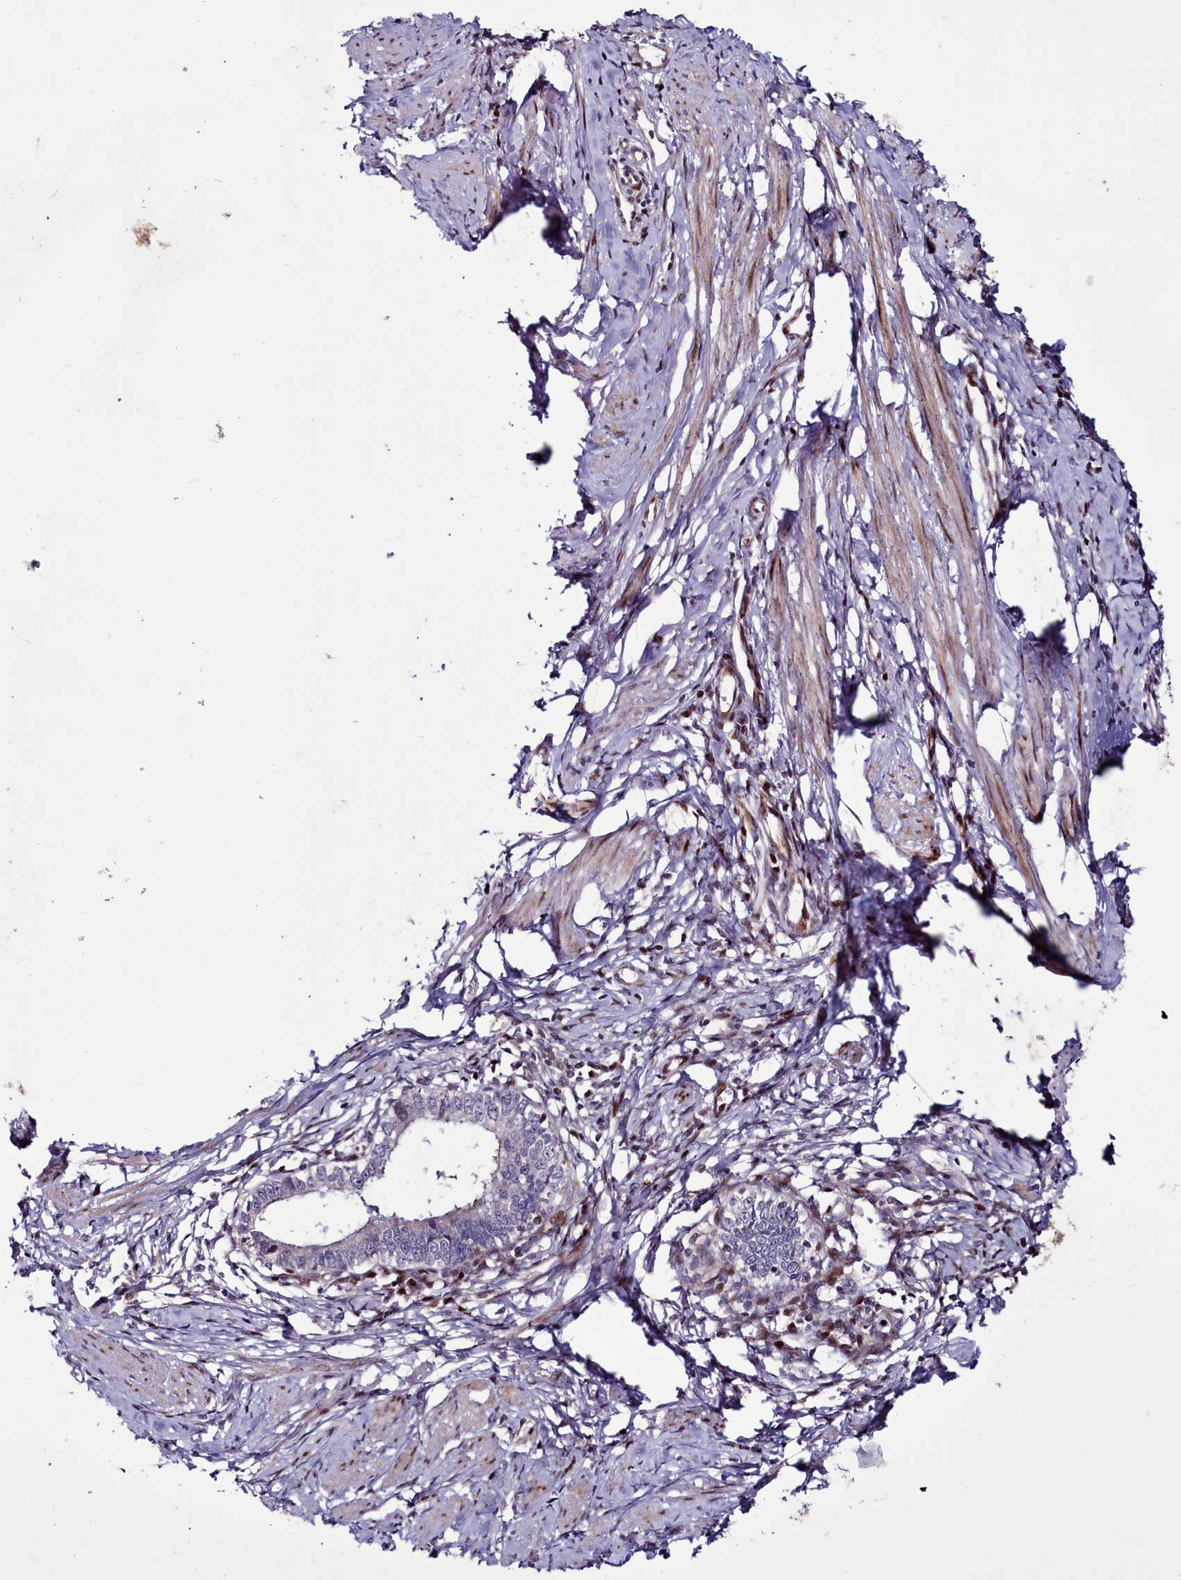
{"staining": {"intensity": "negative", "quantity": "none", "location": "none"}, "tissue": "cervical cancer", "cell_type": "Tumor cells", "image_type": "cancer", "snomed": [{"axis": "morphology", "description": "Adenocarcinoma, NOS"}, {"axis": "topography", "description": "Cervix"}], "caption": "Tumor cells show no significant positivity in cervical cancer (adenocarcinoma). Brightfield microscopy of IHC stained with DAB (3,3'-diaminobenzidine) (brown) and hematoxylin (blue), captured at high magnification.", "gene": "WBP11", "patient": {"sex": "female", "age": 36}}